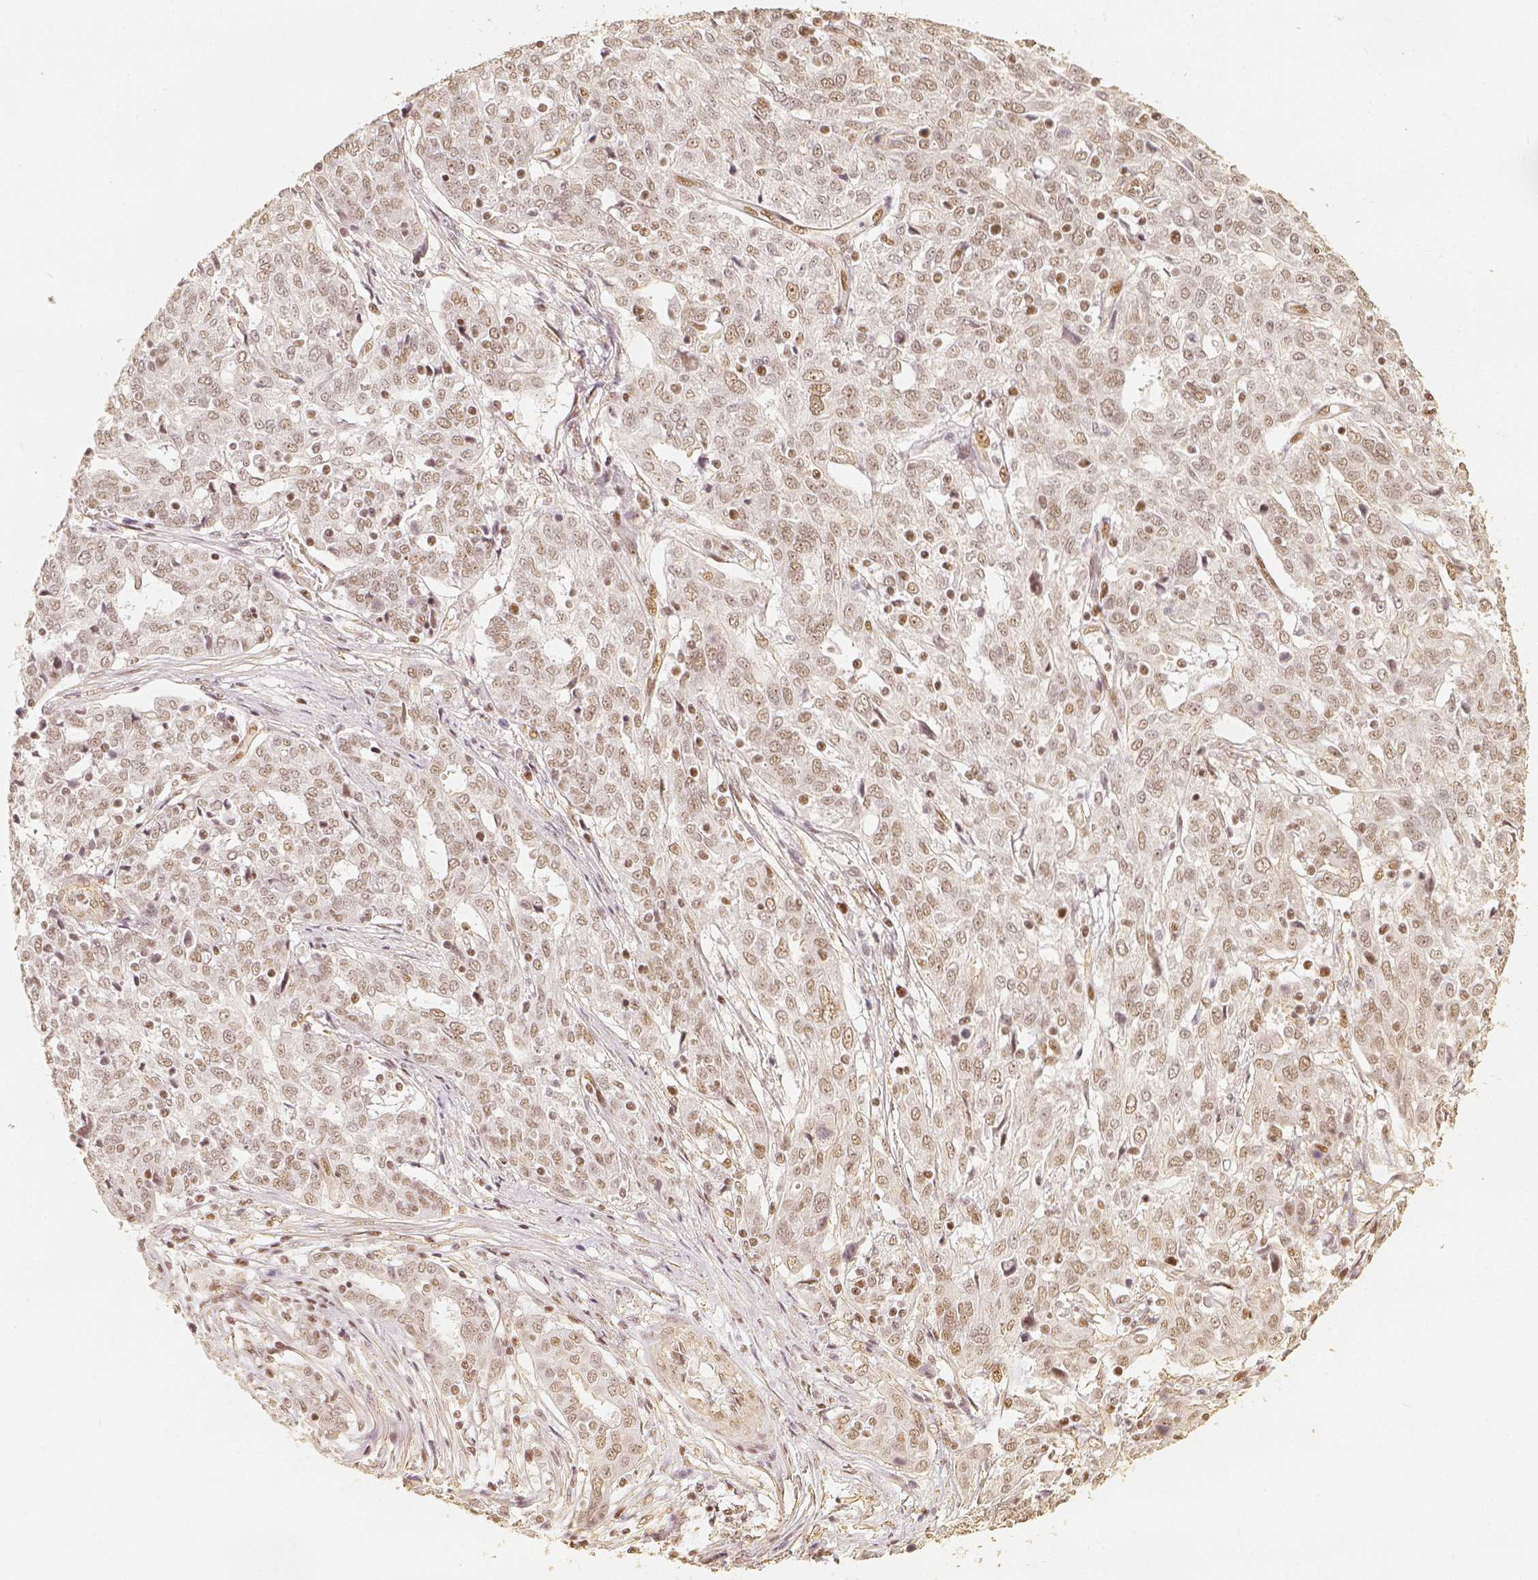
{"staining": {"intensity": "weak", "quantity": ">75%", "location": "nuclear"}, "tissue": "ovarian cancer", "cell_type": "Tumor cells", "image_type": "cancer", "snomed": [{"axis": "morphology", "description": "Cystadenocarcinoma, serous, NOS"}, {"axis": "topography", "description": "Ovary"}], "caption": "This is a histology image of immunohistochemistry staining of ovarian serous cystadenocarcinoma, which shows weak positivity in the nuclear of tumor cells.", "gene": "HDAC1", "patient": {"sex": "female", "age": 67}}